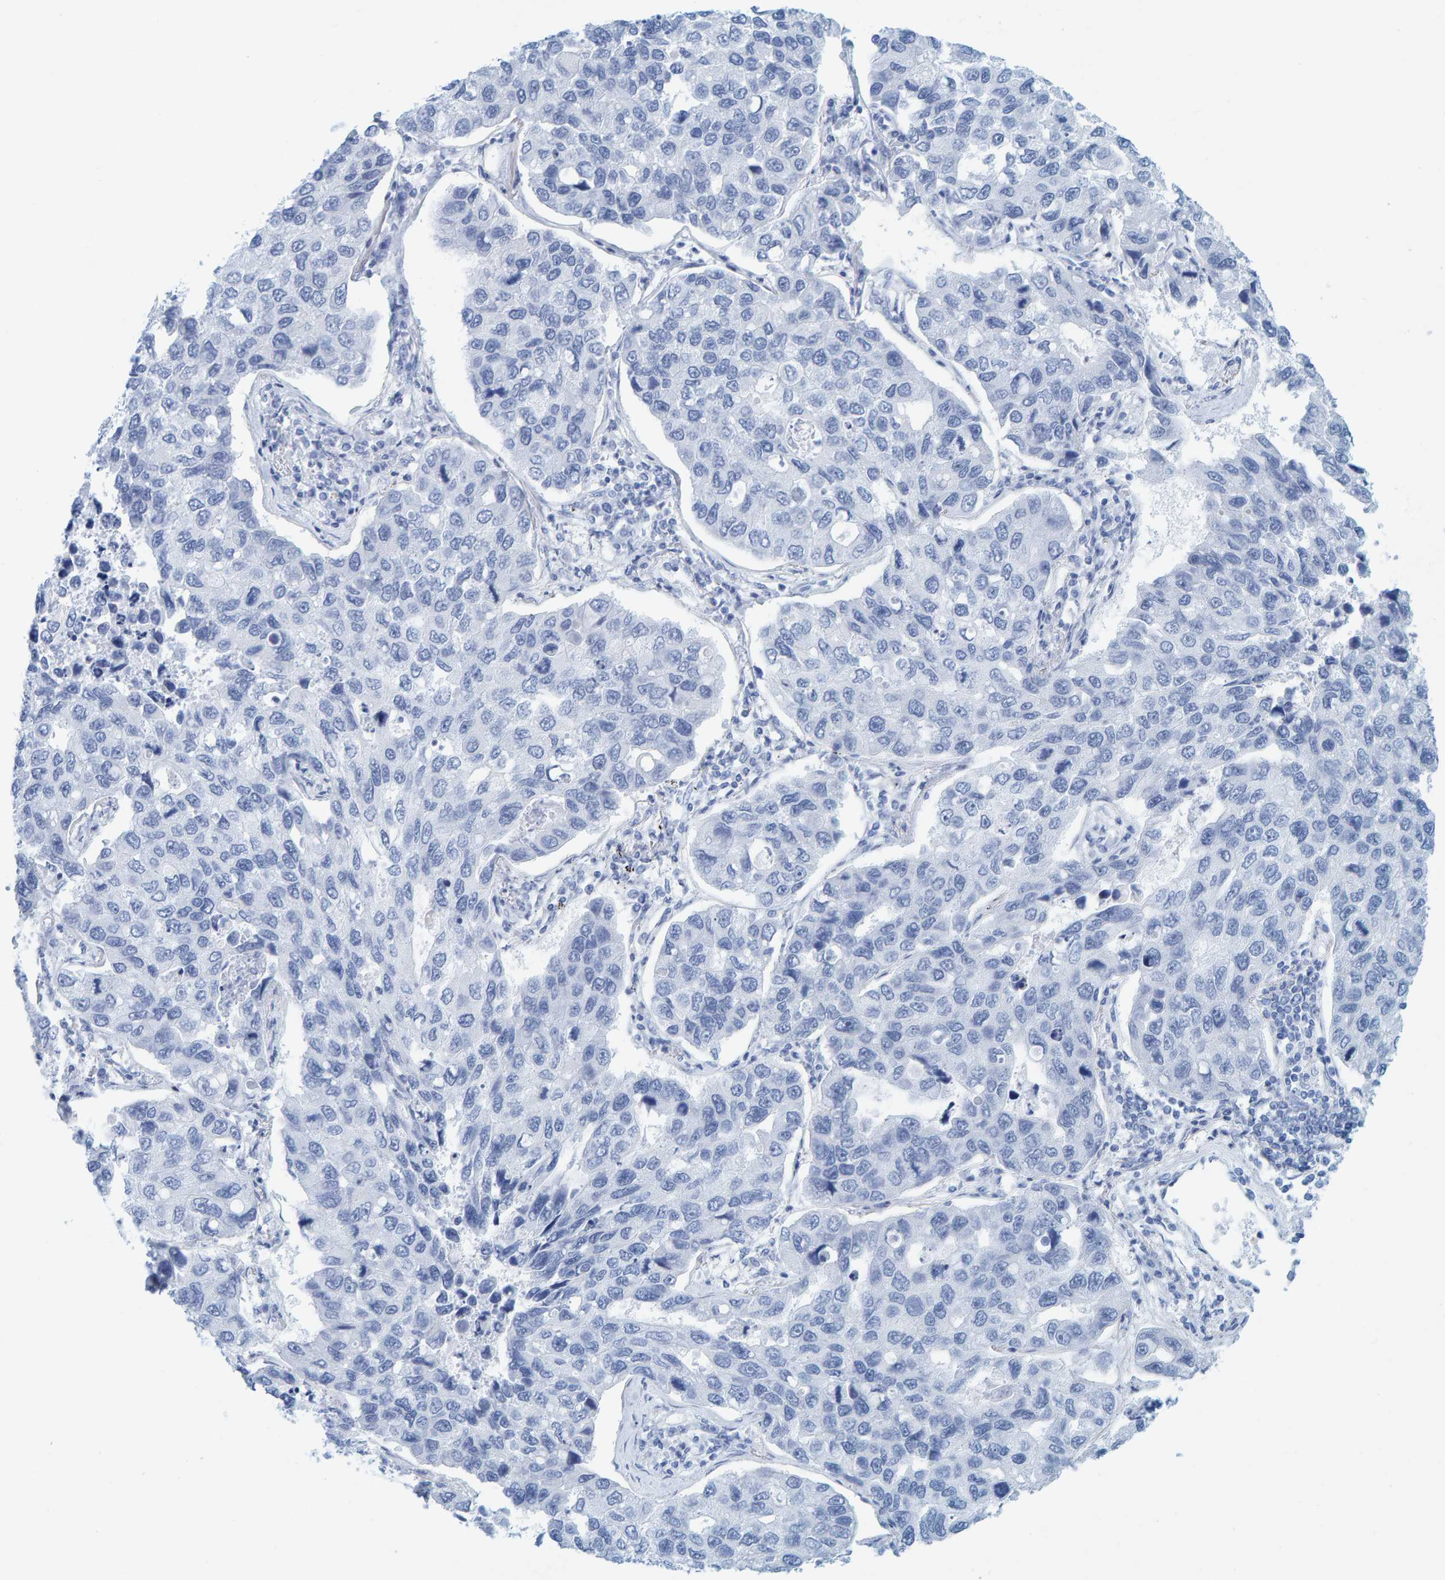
{"staining": {"intensity": "negative", "quantity": "none", "location": "none"}, "tissue": "lung cancer", "cell_type": "Tumor cells", "image_type": "cancer", "snomed": [{"axis": "morphology", "description": "Adenocarcinoma, NOS"}, {"axis": "topography", "description": "Lung"}], "caption": "A high-resolution micrograph shows IHC staining of adenocarcinoma (lung), which exhibits no significant positivity in tumor cells.", "gene": "SFTPC", "patient": {"sex": "male", "age": 64}}